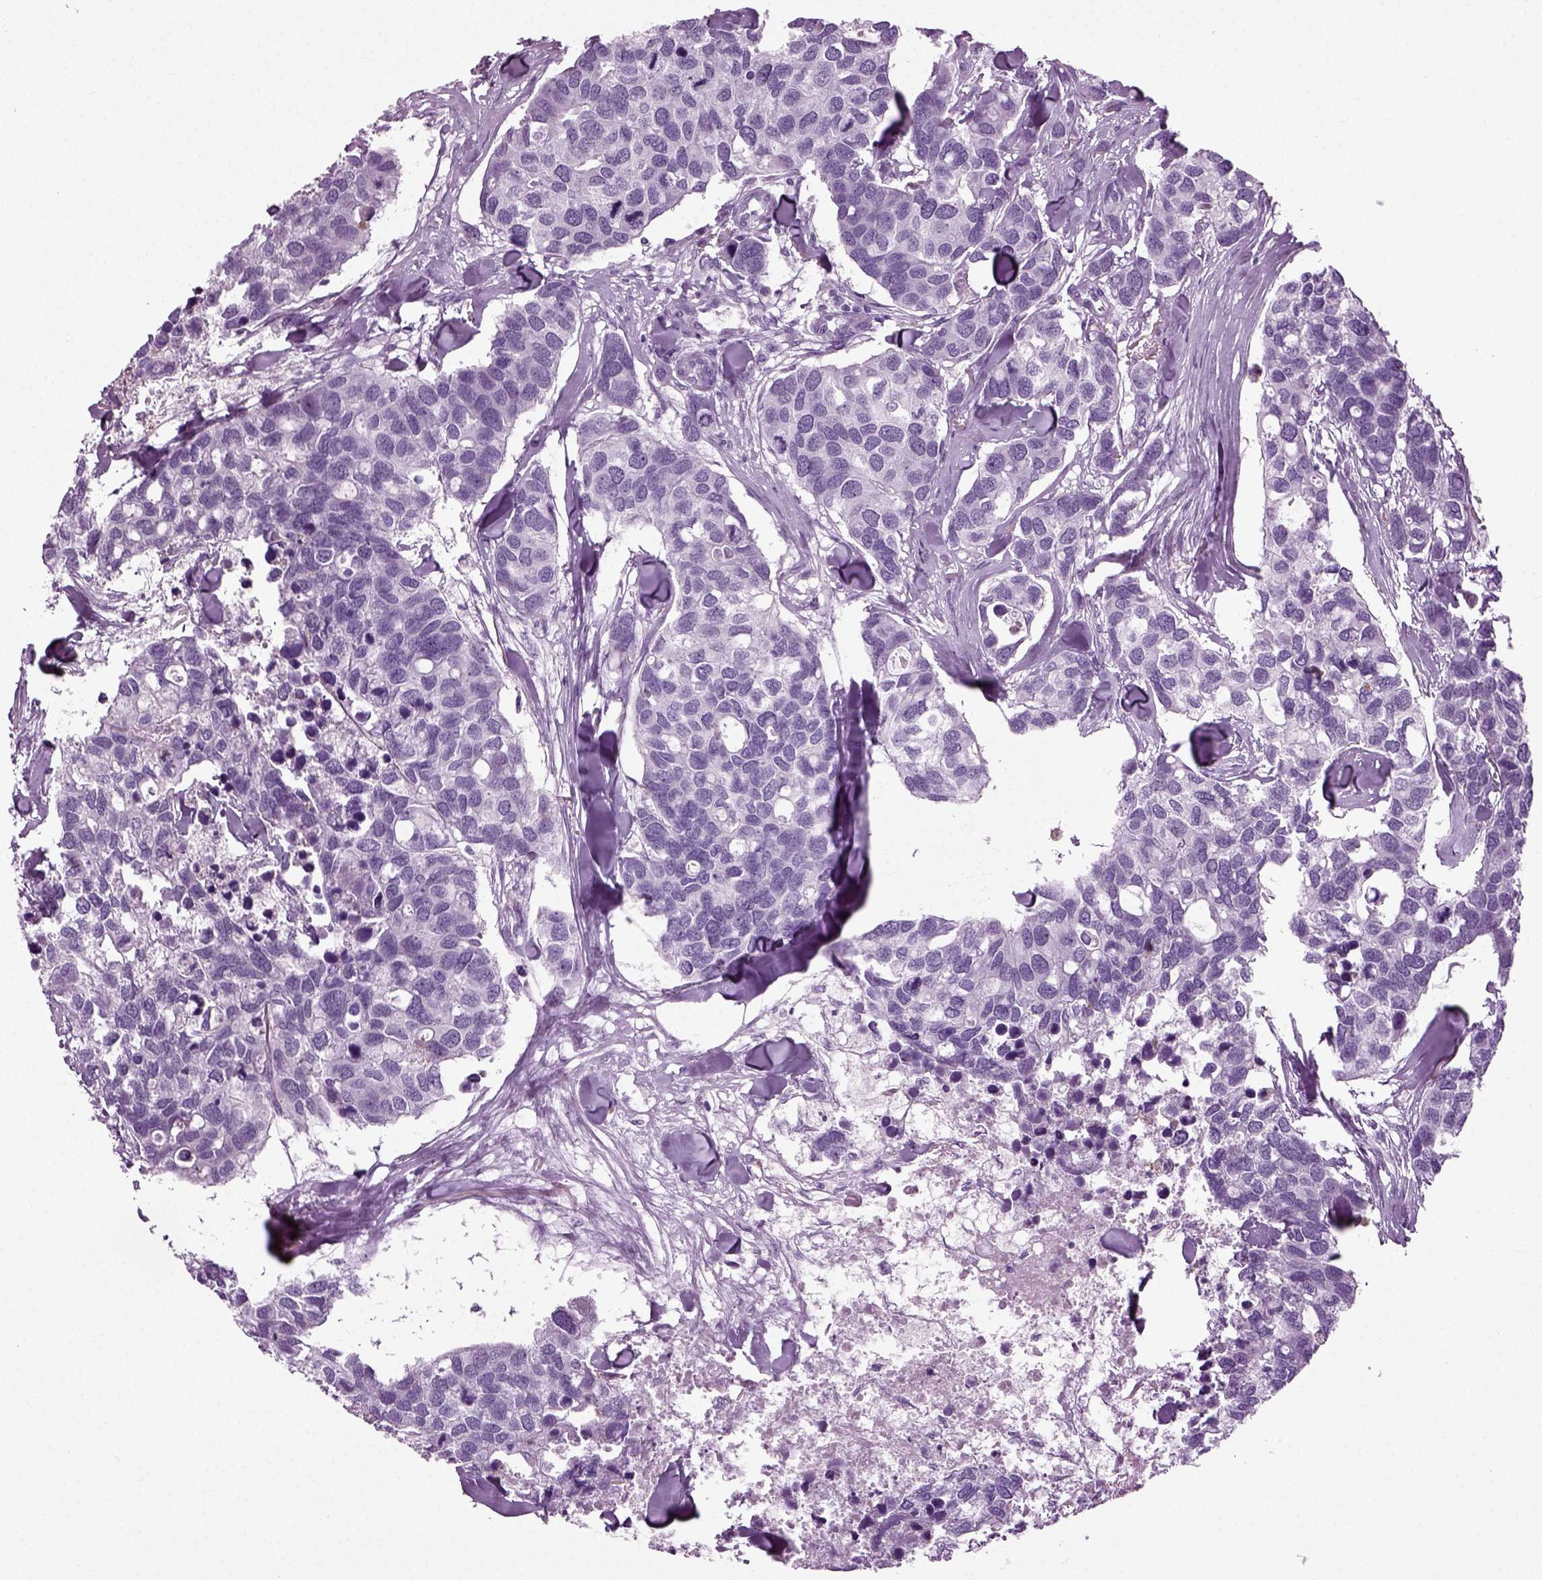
{"staining": {"intensity": "negative", "quantity": "none", "location": "none"}, "tissue": "breast cancer", "cell_type": "Tumor cells", "image_type": "cancer", "snomed": [{"axis": "morphology", "description": "Duct carcinoma"}, {"axis": "topography", "description": "Breast"}], "caption": "Immunohistochemical staining of human infiltrating ductal carcinoma (breast) demonstrates no significant positivity in tumor cells. The staining was performed using DAB to visualize the protein expression in brown, while the nuclei were stained in blue with hematoxylin (Magnification: 20x).", "gene": "PRLH", "patient": {"sex": "female", "age": 83}}